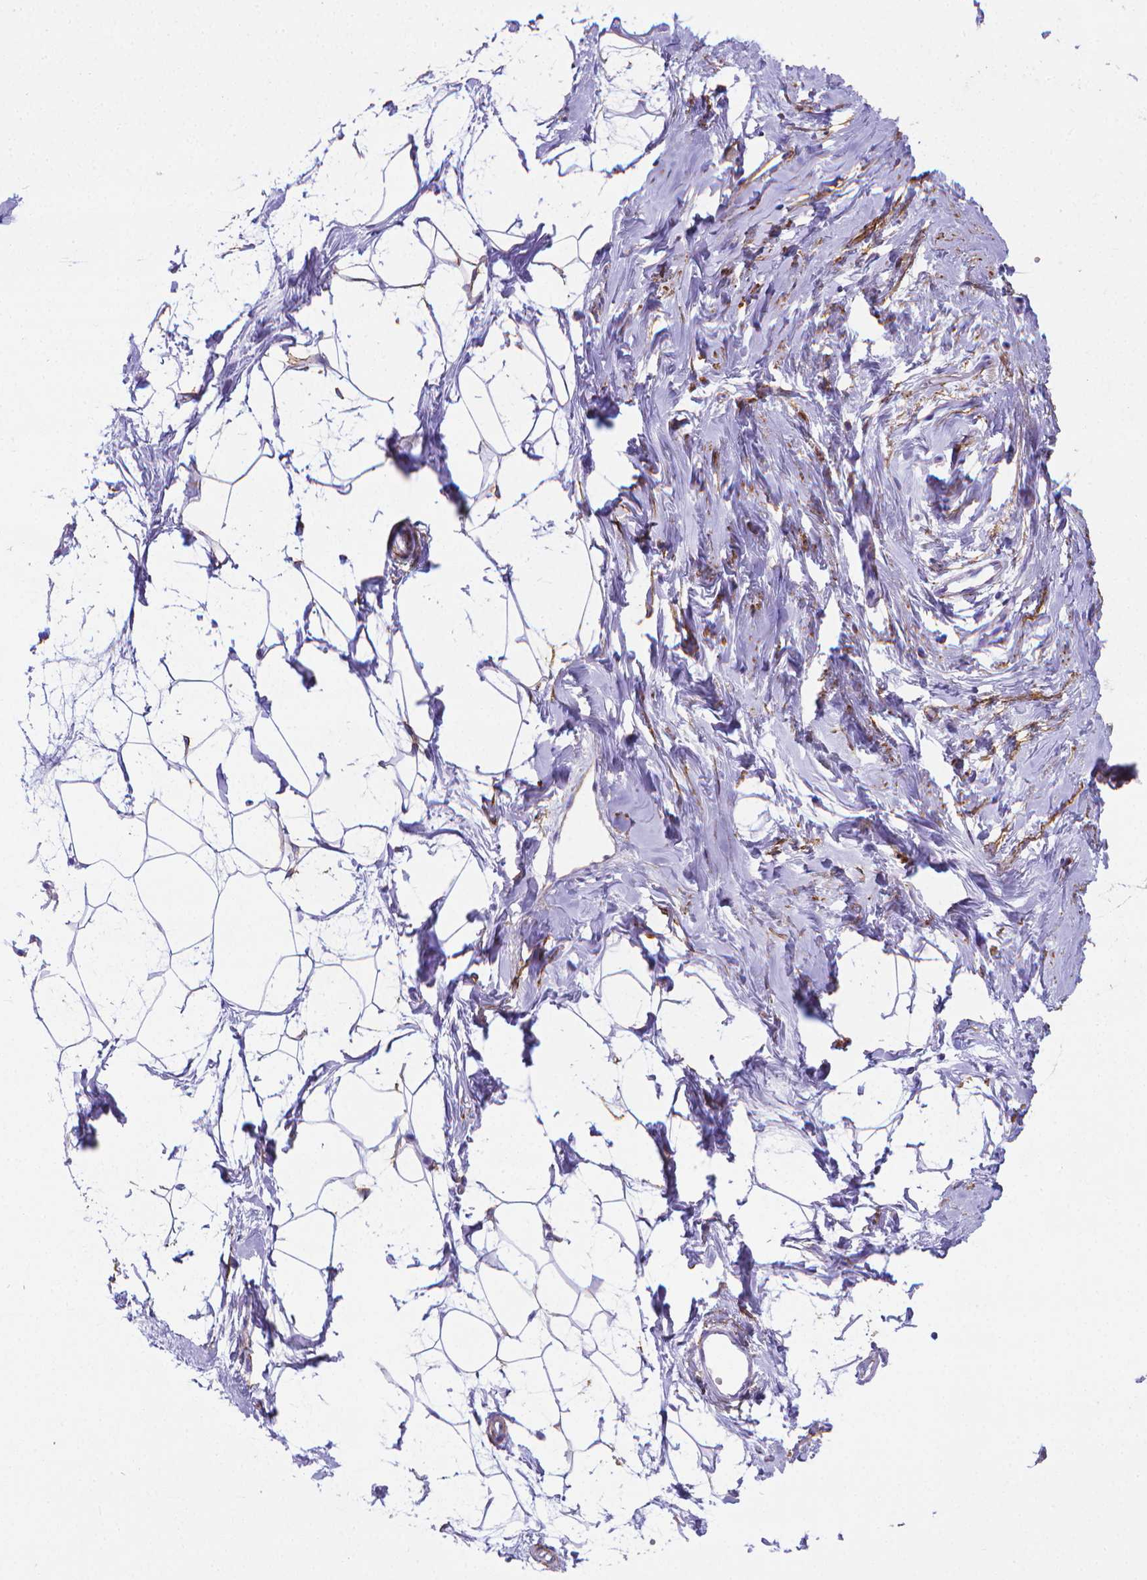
{"staining": {"intensity": "negative", "quantity": "none", "location": "none"}, "tissue": "breast", "cell_type": "Adipocytes", "image_type": "normal", "snomed": [{"axis": "morphology", "description": "Normal tissue, NOS"}, {"axis": "topography", "description": "Breast"}], "caption": "Immunohistochemistry micrograph of benign breast stained for a protein (brown), which shows no positivity in adipocytes.", "gene": "MFAP2", "patient": {"sex": "female", "age": 45}}